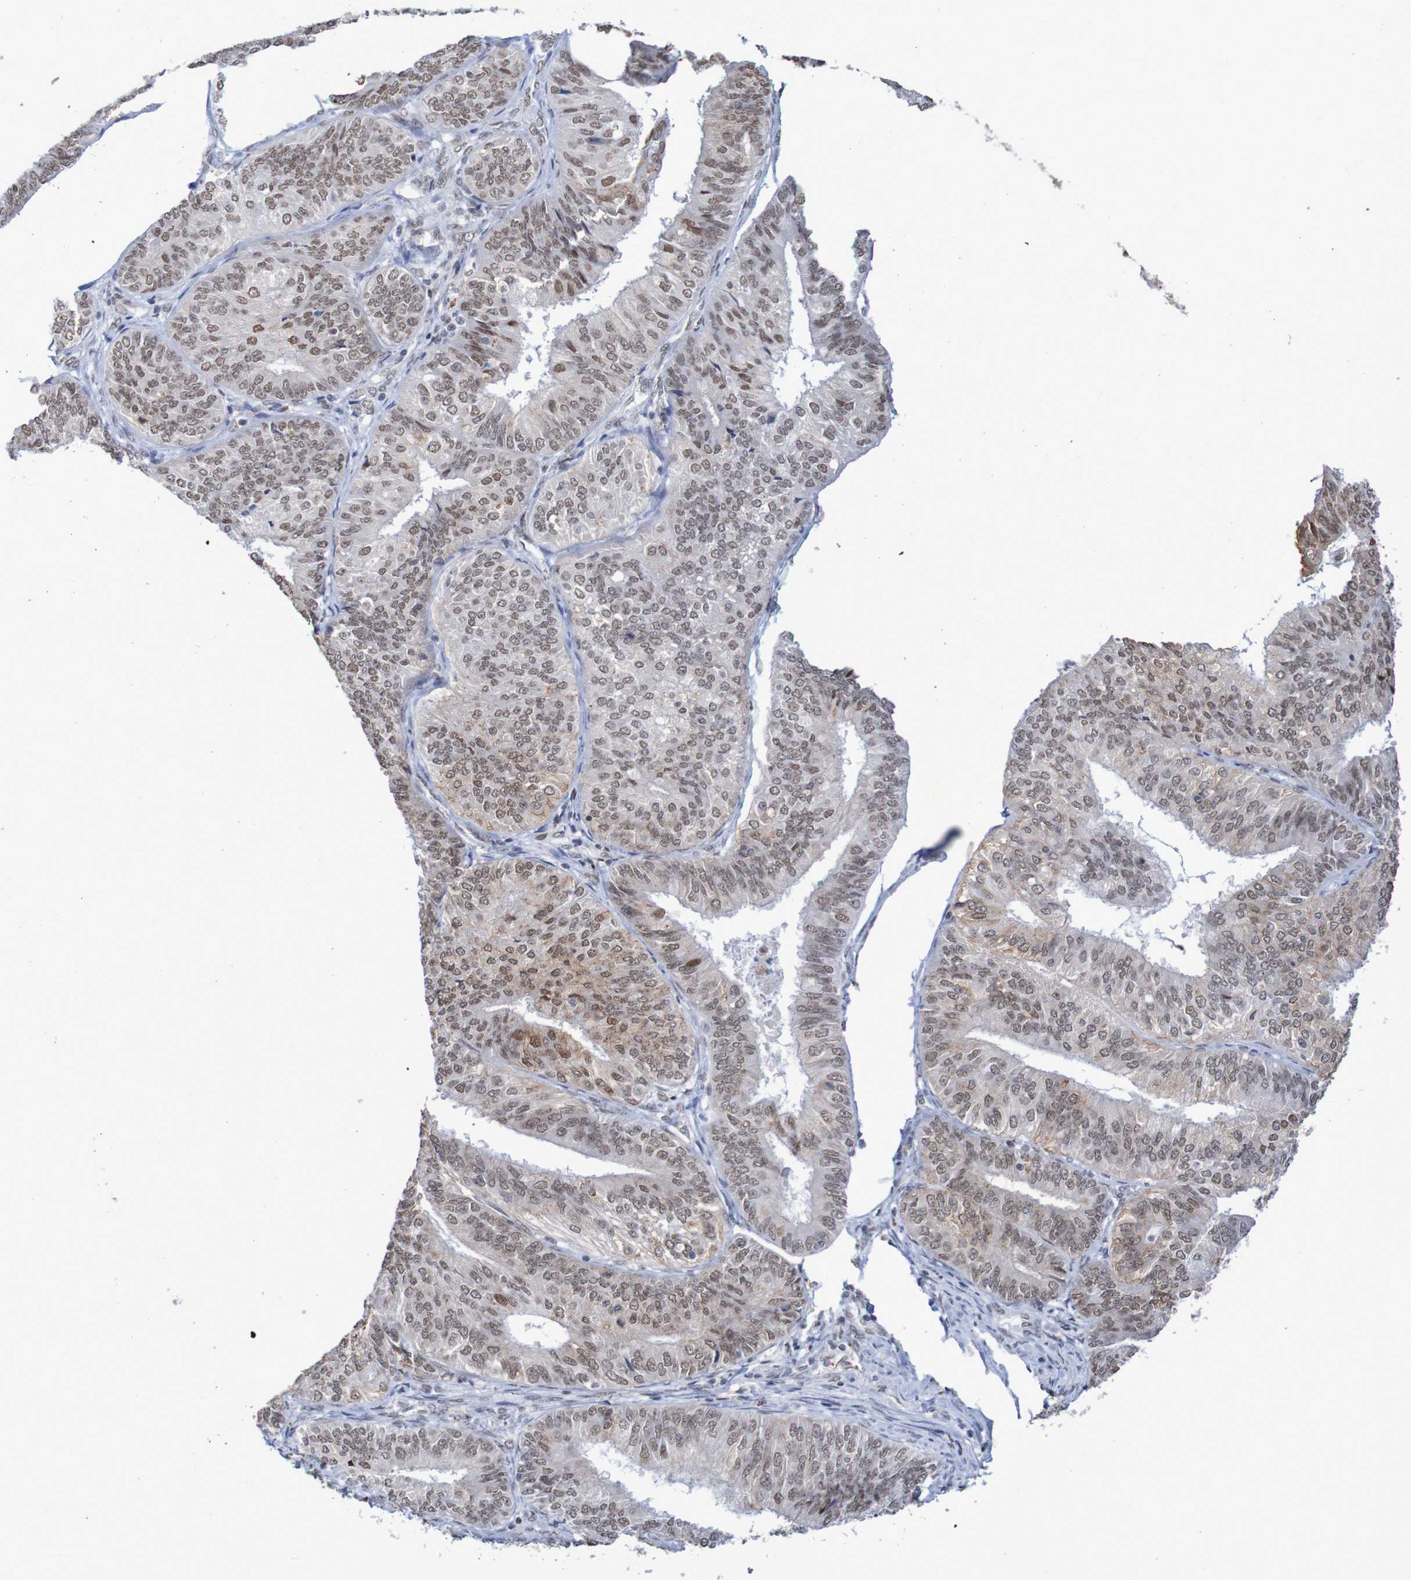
{"staining": {"intensity": "moderate", "quantity": ">75%", "location": "nuclear"}, "tissue": "endometrial cancer", "cell_type": "Tumor cells", "image_type": "cancer", "snomed": [{"axis": "morphology", "description": "Adenocarcinoma, NOS"}, {"axis": "topography", "description": "Endometrium"}], "caption": "A brown stain highlights moderate nuclear expression of a protein in endometrial cancer (adenocarcinoma) tumor cells. (Stains: DAB in brown, nuclei in blue, Microscopy: brightfield microscopy at high magnification).", "gene": "MRTFB", "patient": {"sex": "female", "age": 58}}